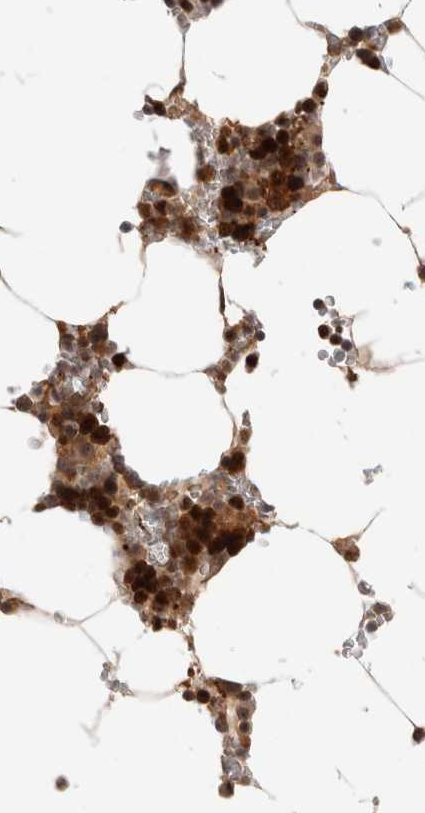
{"staining": {"intensity": "strong", "quantity": ">75%", "location": "nuclear"}, "tissue": "bone marrow", "cell_type": "Hematopoietic cells", "image_type": "normal", "snomed": [{"axis": "morphology", "description": "Normal tissue, NOS"}, {"axis": "topography", "description": "Bone marrow"}], "caption": "DAB (3,3'-diaminobenzidine) immunohistochemical staining of unremarkable human bone marrow reveals strong nuclear protein staining in about >75% of hematopoietic cells.", "gene": "ZNF521", "patient": {"sex": "male", "age": 70}}